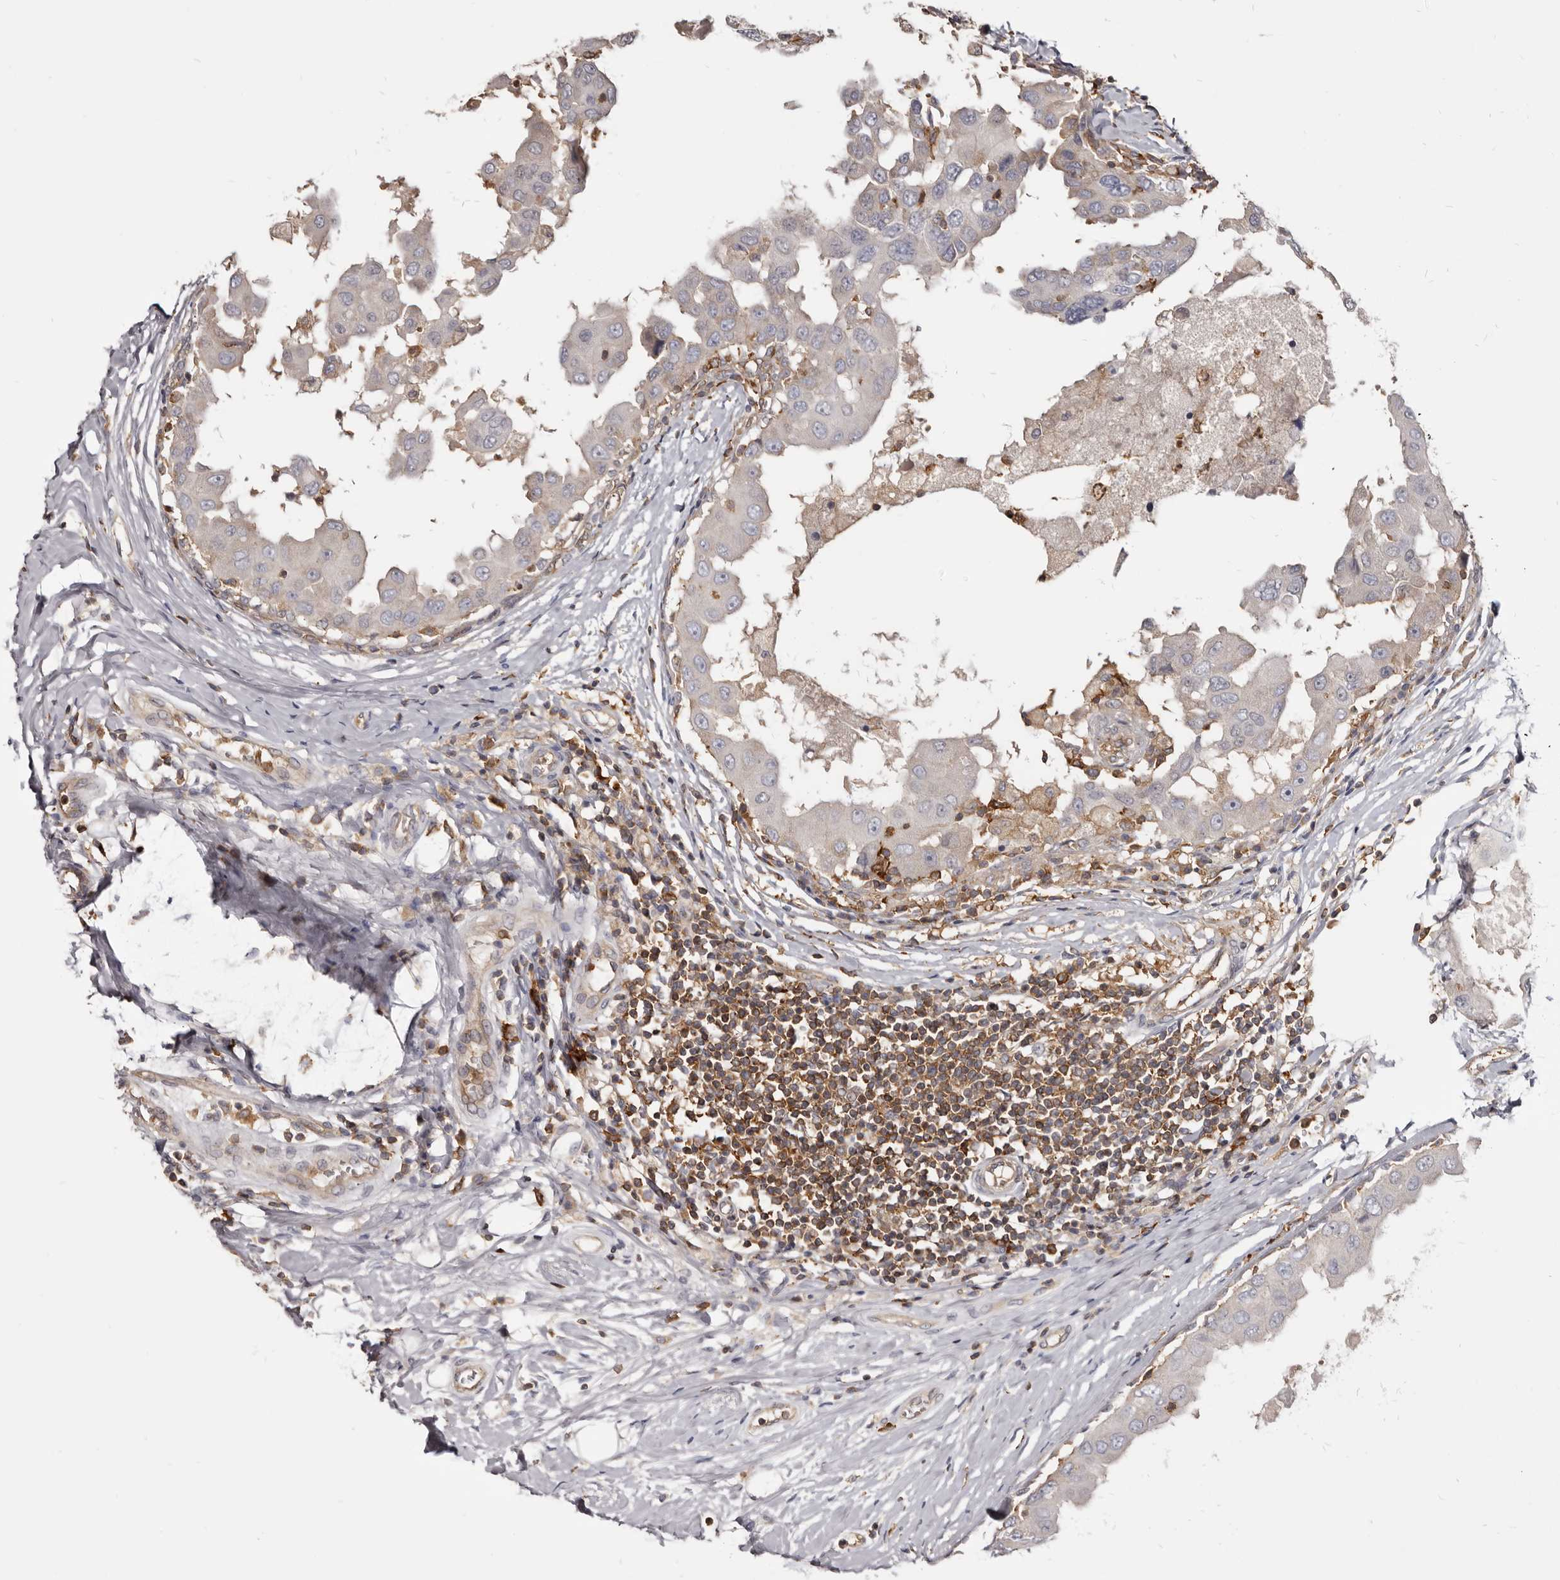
{"staining": {"intensity": "negative", "quantity": "none", "location": "none"}, "tissue": "breast cancer", "cell_type": "Tumor cells", "image_type": "cancer", "snomed": [{"axis": "morphology", "description": "Duct carcinoma"}, {"axis": "topography", "description": "Breast"}], "caption": "The photomicrograph demonstrates no significant positivity in tumor cells of breast cancer (infiltrating ductal carcinoma). (DAB (3,3'-diaminobenzidine) immunohistochemistry (IHC) visualized using brightfield microscopy, high magnification).", "gene": "CBL", "patient": {"sex": "female", "age": 27}}